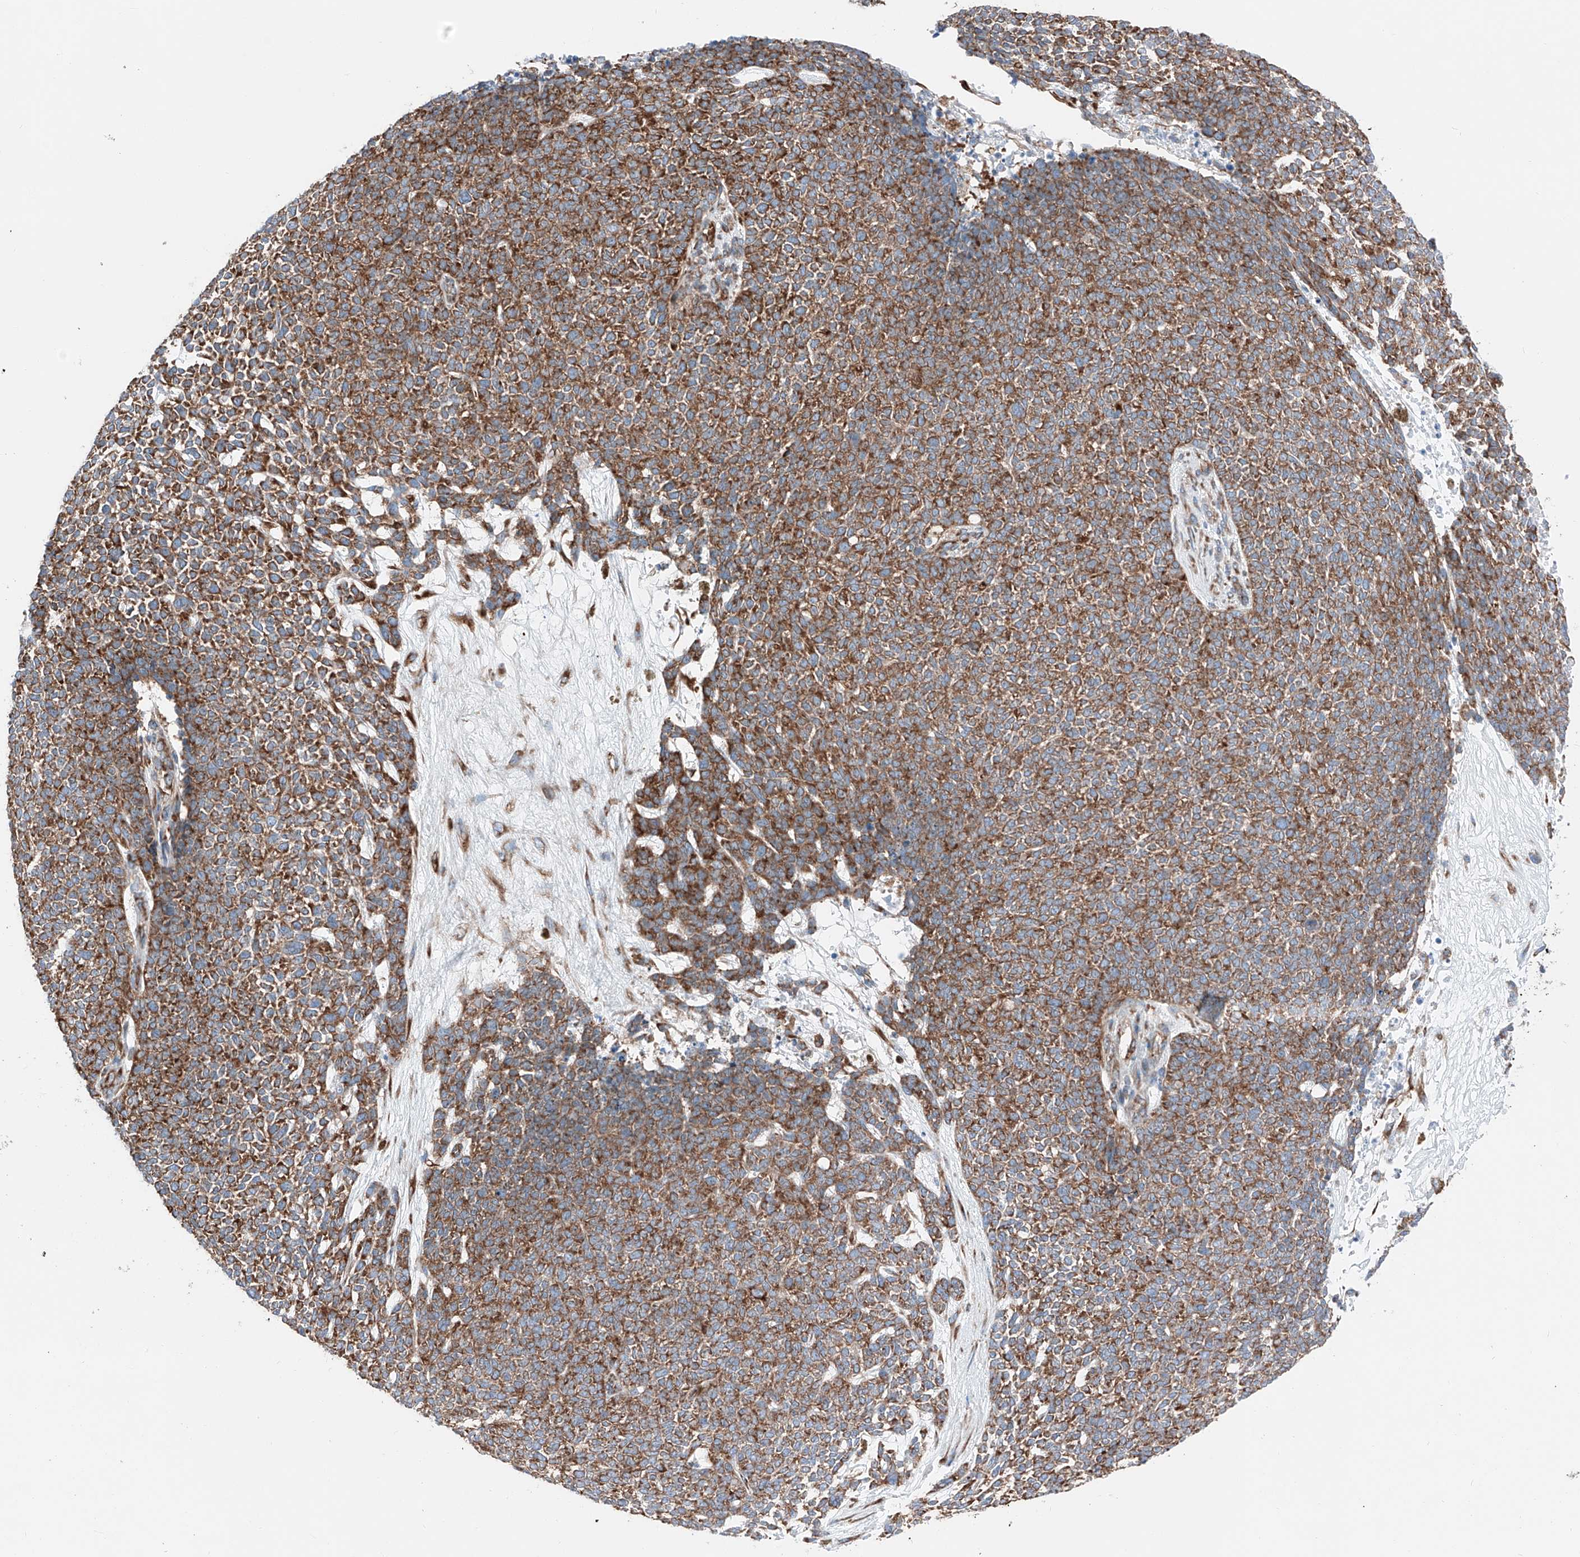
{"staining": {"intensity": "moderate", "quantity": ">75%", "location": "cytoplasmic/membranous"}, "tissue": "skin cancer", "cell_type": "Tumor cells", "image_type": "cancer", "snomed": [{"axis": "morphology", "description": "Basal cell carcinoma"}, {"axis": "topography", "description": "Skin"}], "caption": "IHC (DAB) staining of skin cancer (basal cell carcinoma) demonstrates moderate cytoplasmic/membranous protein expression in approximately >75% of tumor cells.", "gene": "CRELD1", "patient": {"sex": "female", "age": 84}}